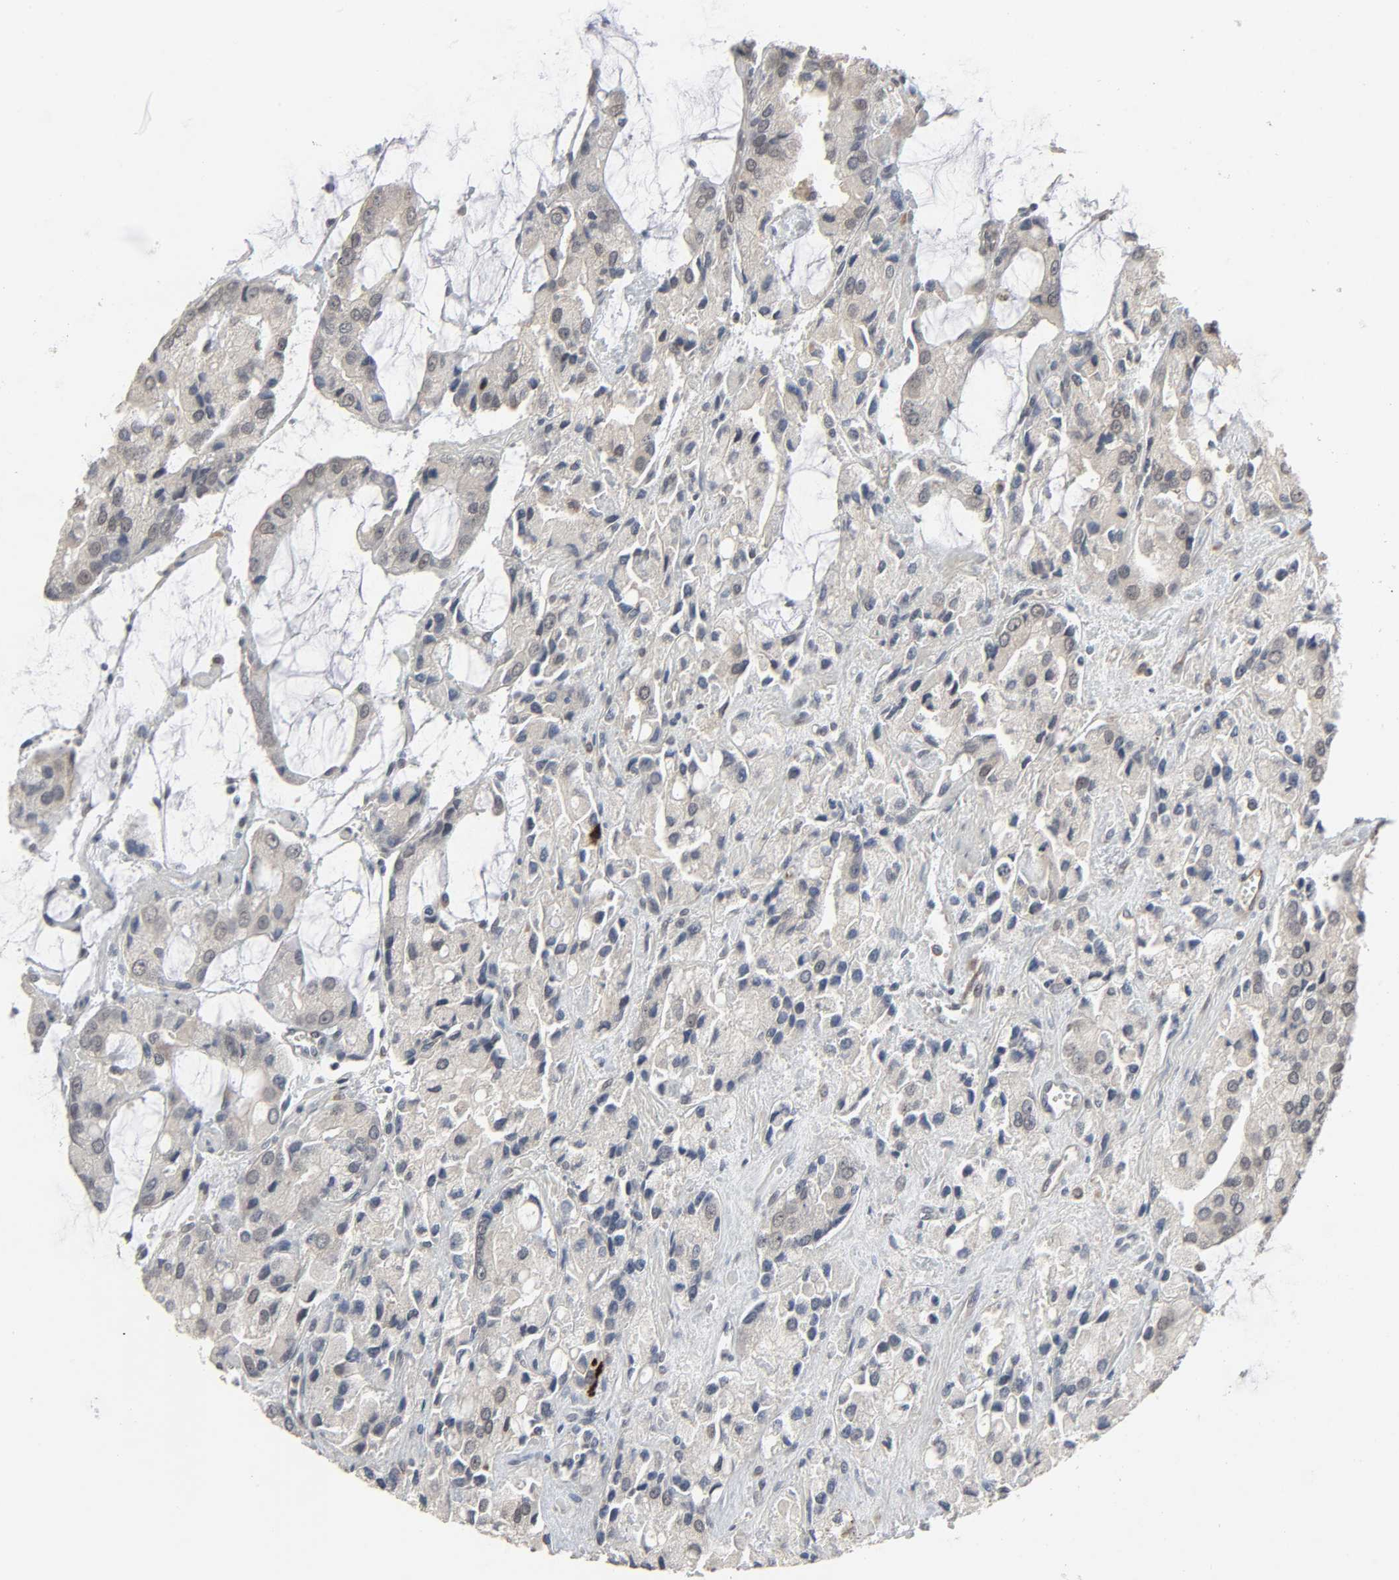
{"staining": {"intensity": "negative", "quantity": "none", "location": "none"}, "tissue": "prostate cancer", "cell_type": "Tumor cells", "image_type": "cancer", "snomed": [{"axis": "morphology", "description": "Adenocarcinoma, High grade"}, {"axis": "topography", "description": "Prostate"}], "caption": "Tumor cells show no significant staining in prostate cancer.", "gene": "ZNF222", "patient": {"sex": "male", "age": 67}}